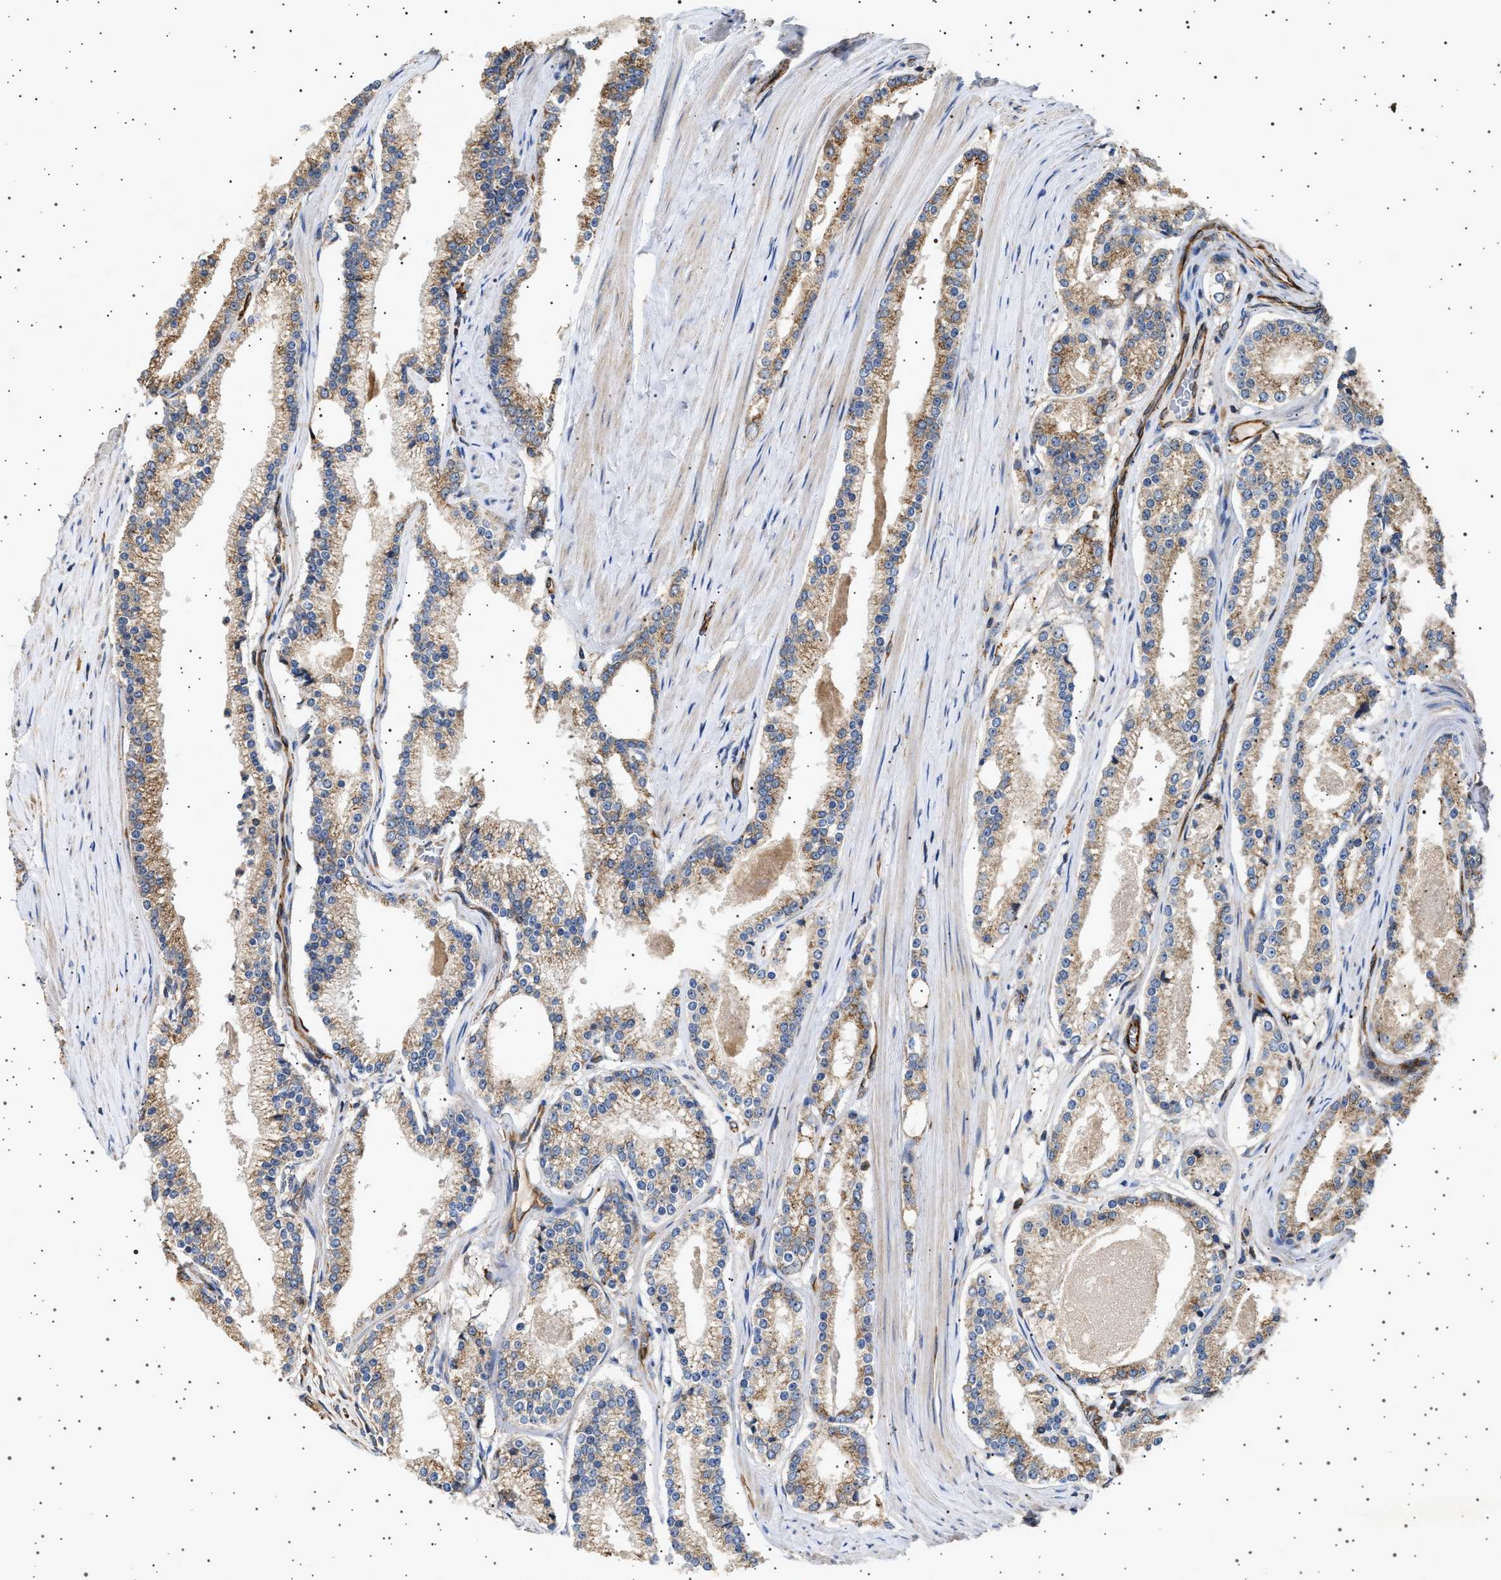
{"staining": {"intensity": "moderate", "quantity": ">75%", "location": "cytoplasmic/membranous"}, "tissue": "prostate cancer", "cell_type": "Tumor cells", "image_type": "cancer", "snomed": [{"axis": "morphology", "description": "Adenocarcinoma, Low grade"}, {"axis": "topography", "description": "Prostate"}], "caption": "DAB (3,3'-diaminobenzidine) immunohistochemical staining of prostate cancer (adenocarcinoma (low-grade)) exhibits moderate cytoplasmic/membranous protein expression in approximately >75% of tumor cells.", "gene": "TRUB2", "patient": {"sex": "male", "age": 70}}